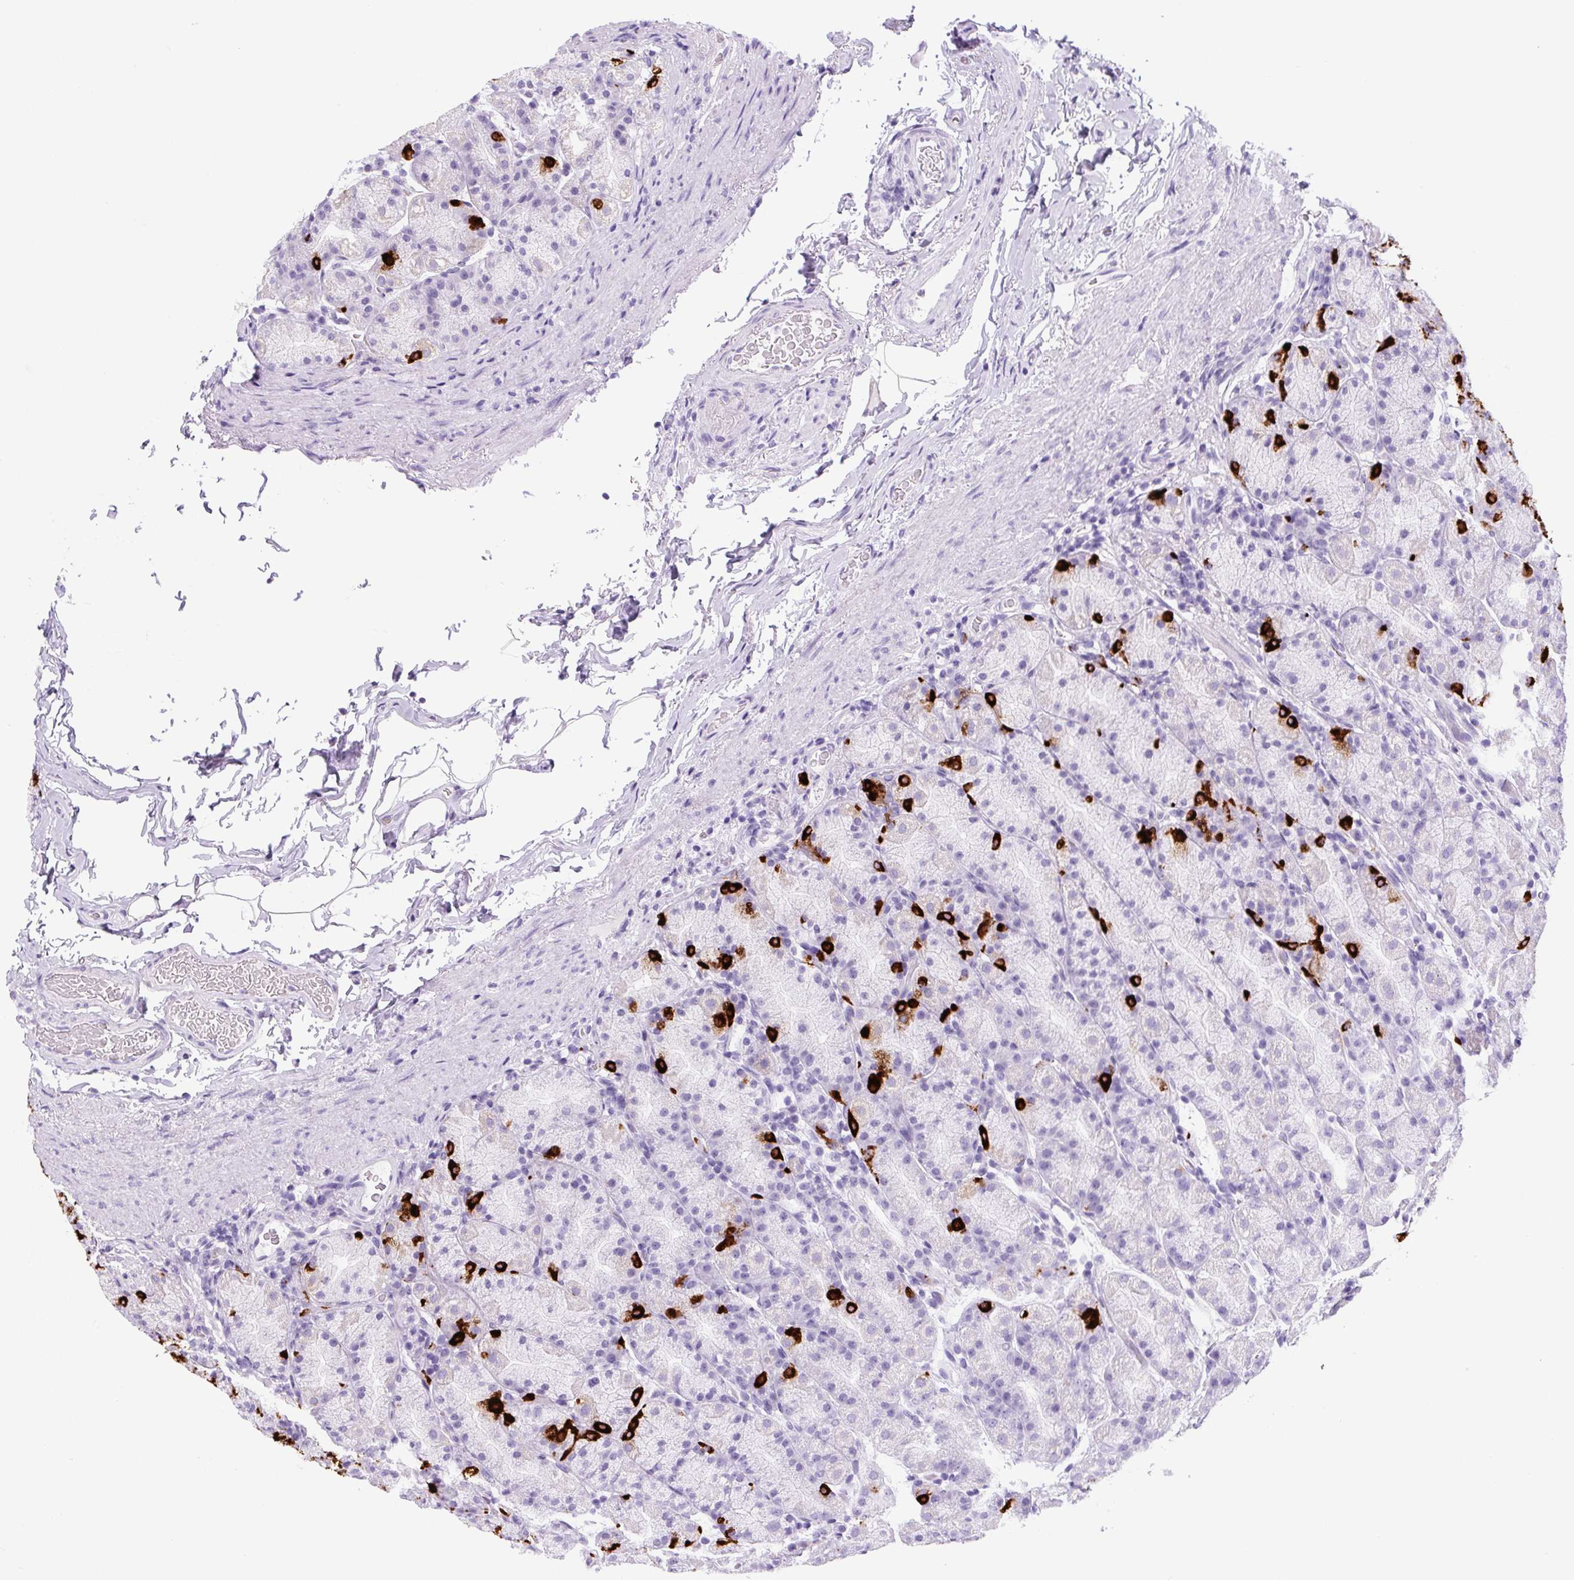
{"staining": {"intensity": "strong", "quantity": "<25%", "location": "cytoplasmic/membranous"}, "tissue": "stomach", "cell_type": "Glandular cells", "image_type": "normal", "snomed": [{"axis": "morphology", "description": "Normal tissue, NOS"}, {"axis": "topography", "description": "Stomach, upper"}, {"axis": "topography", "description": "Stomach"}], "caption": "Glandular cells reveal medium levels of strong cytoplasmic/membranous staining in about <25% of cells in unremarkable human stomach.", "gene": "CHGA", "patient": {"sex": "male", "age": 68}}